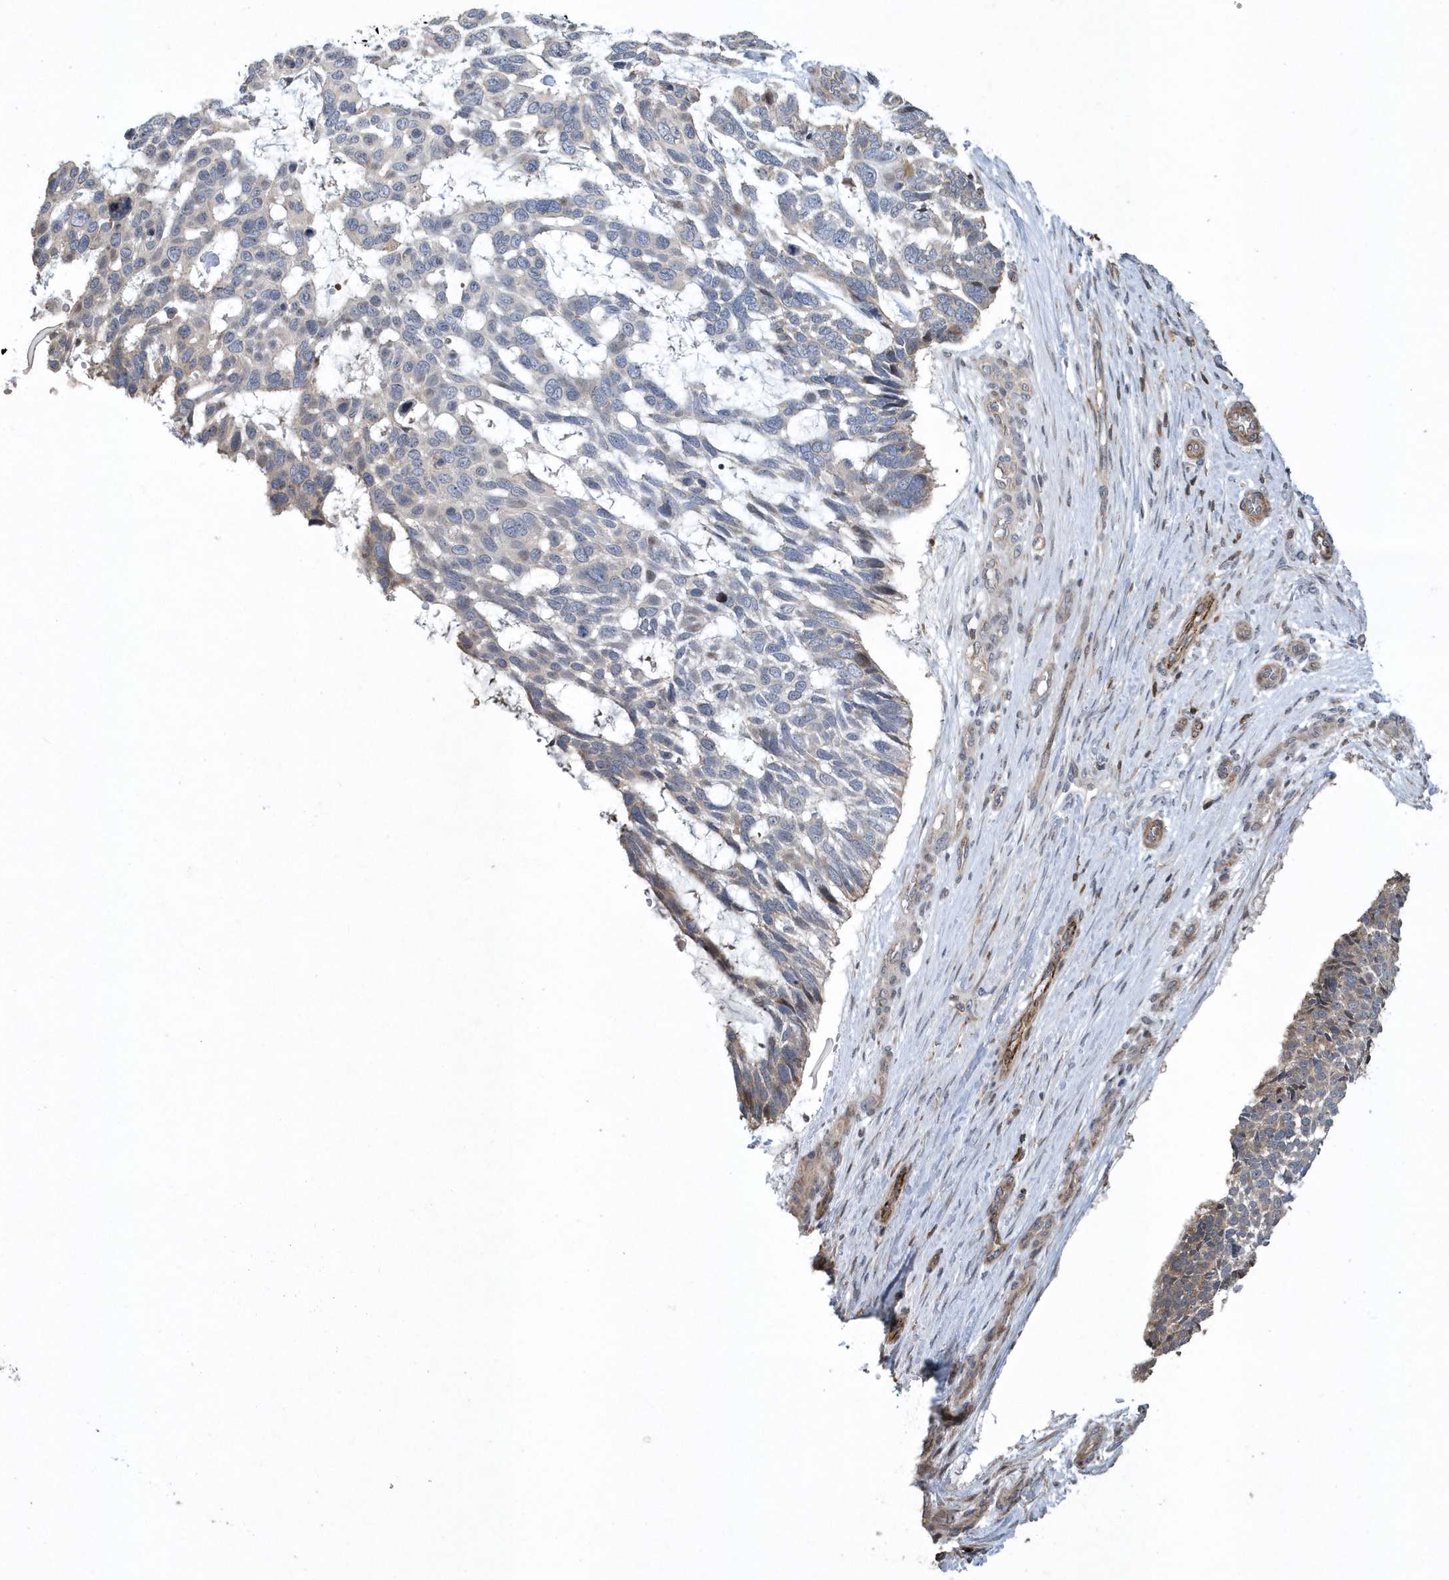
{"staining": {"intensity": "weak", "quantity": "<25%", "location": "cytoplasmic/membranous"}, "tissue": "skin cancer", "cell_type": "Tumor cells", "image_type": "cancer", "snomed": [{"axis": "morphology", "description": "Basal cell carcinoma"}, {"axis": "topography", "description": "Skin"}], "caption": "DAB immunohistochemical staining of human basal cell carcinoma (skin) displays no significant staining in tumor cells.", "gene": "N4BP2", "patient": {"sex": "male", "age": 88}}